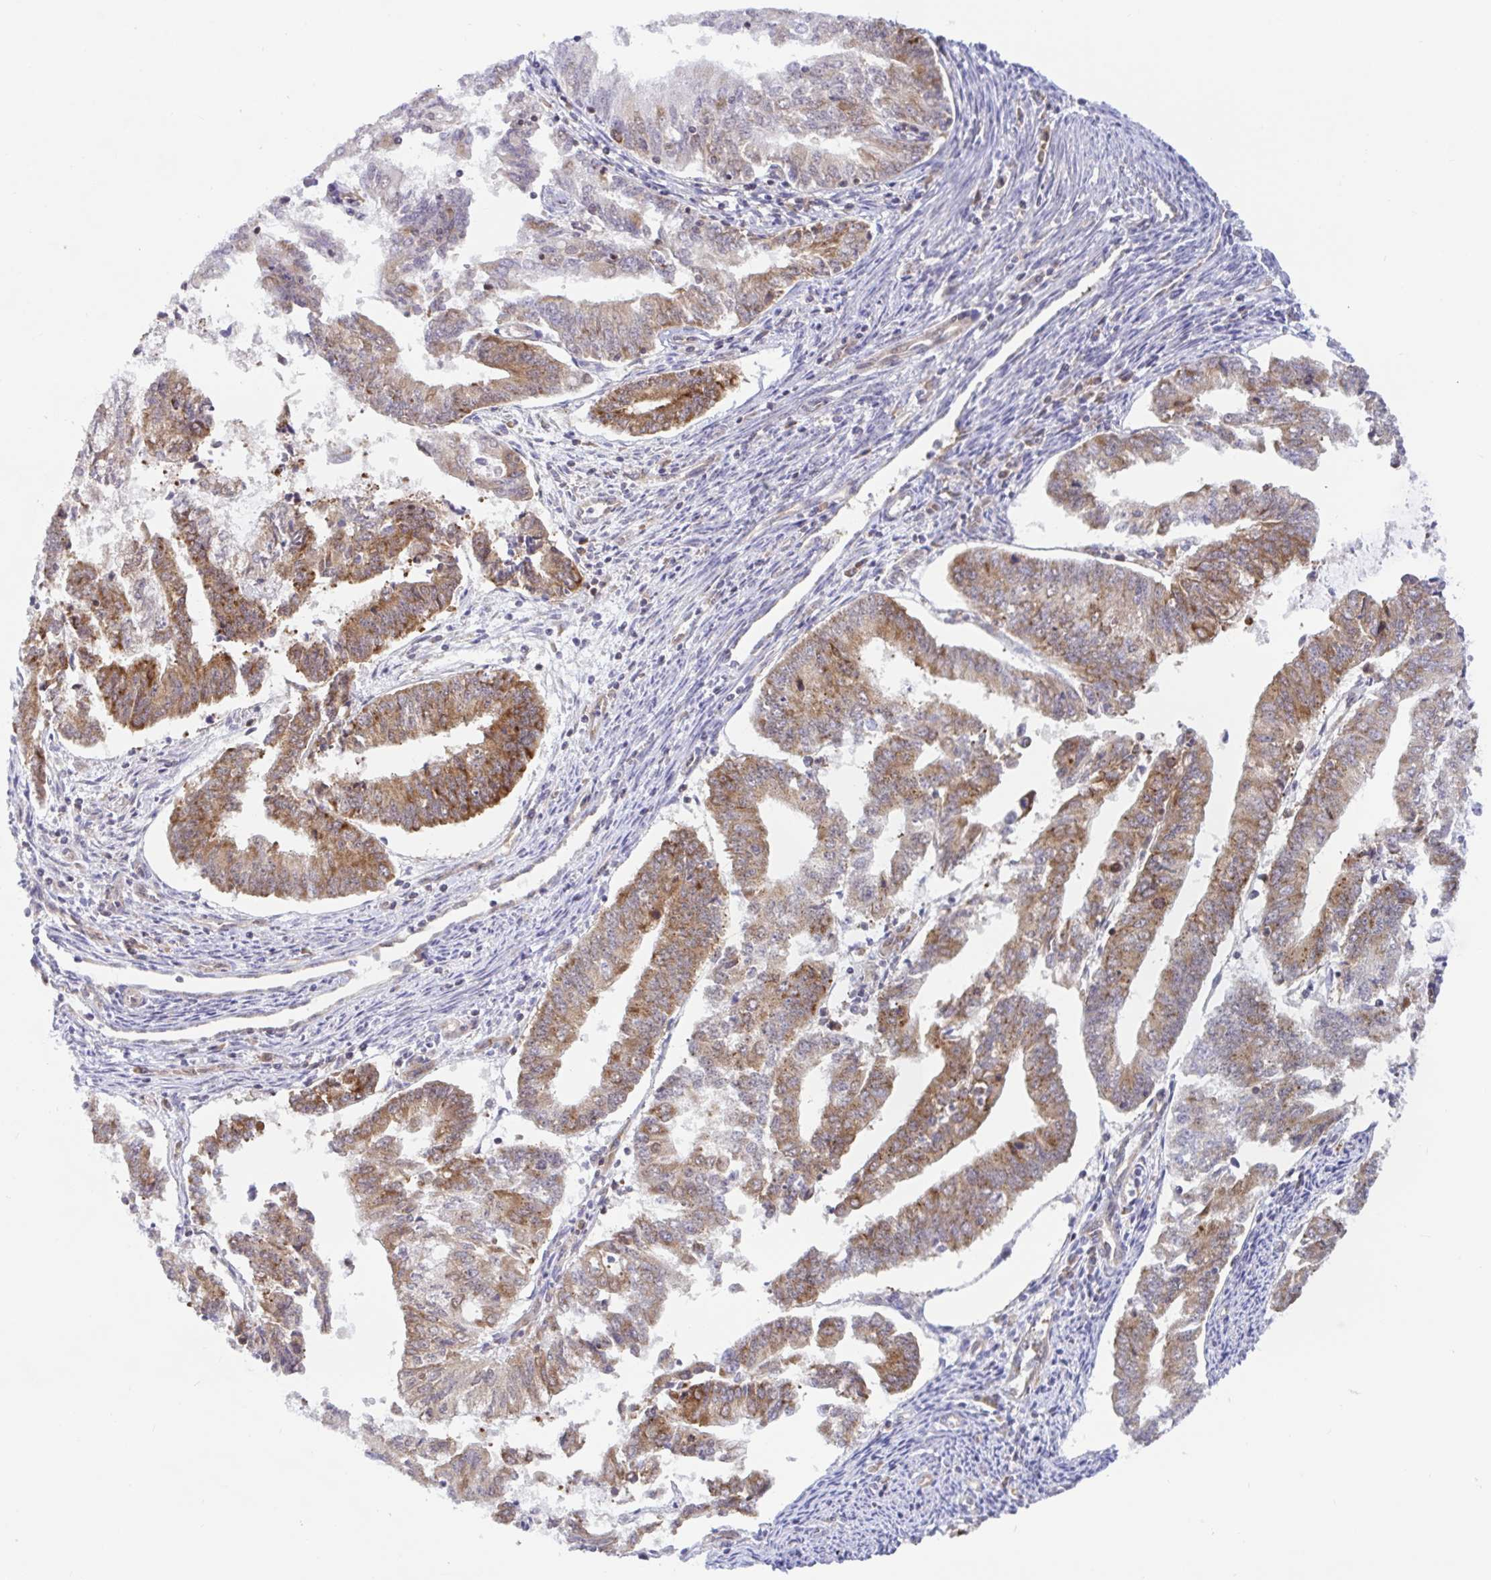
{"staining": {"intensity": "moderate", "quantity": ">75%", "location": "cytoplasmic/membranous"}, "tissue": "endometrial cancer", "cell_type": "Tumor cells", "image_type": "cancer", "snomed": [{"axis": "morphology", "description": "Adenocarcinoma, NOS"}, {"axis": "topography", "description": "Endometrium"}], "caption": "Tumor cells reveal moderate cytoplasmic/membranous staining in about >75% of cells in adenocarcinoma (endometrial).", "gene": "LARP1", "patient": {"sex": "female", "age": 61}}